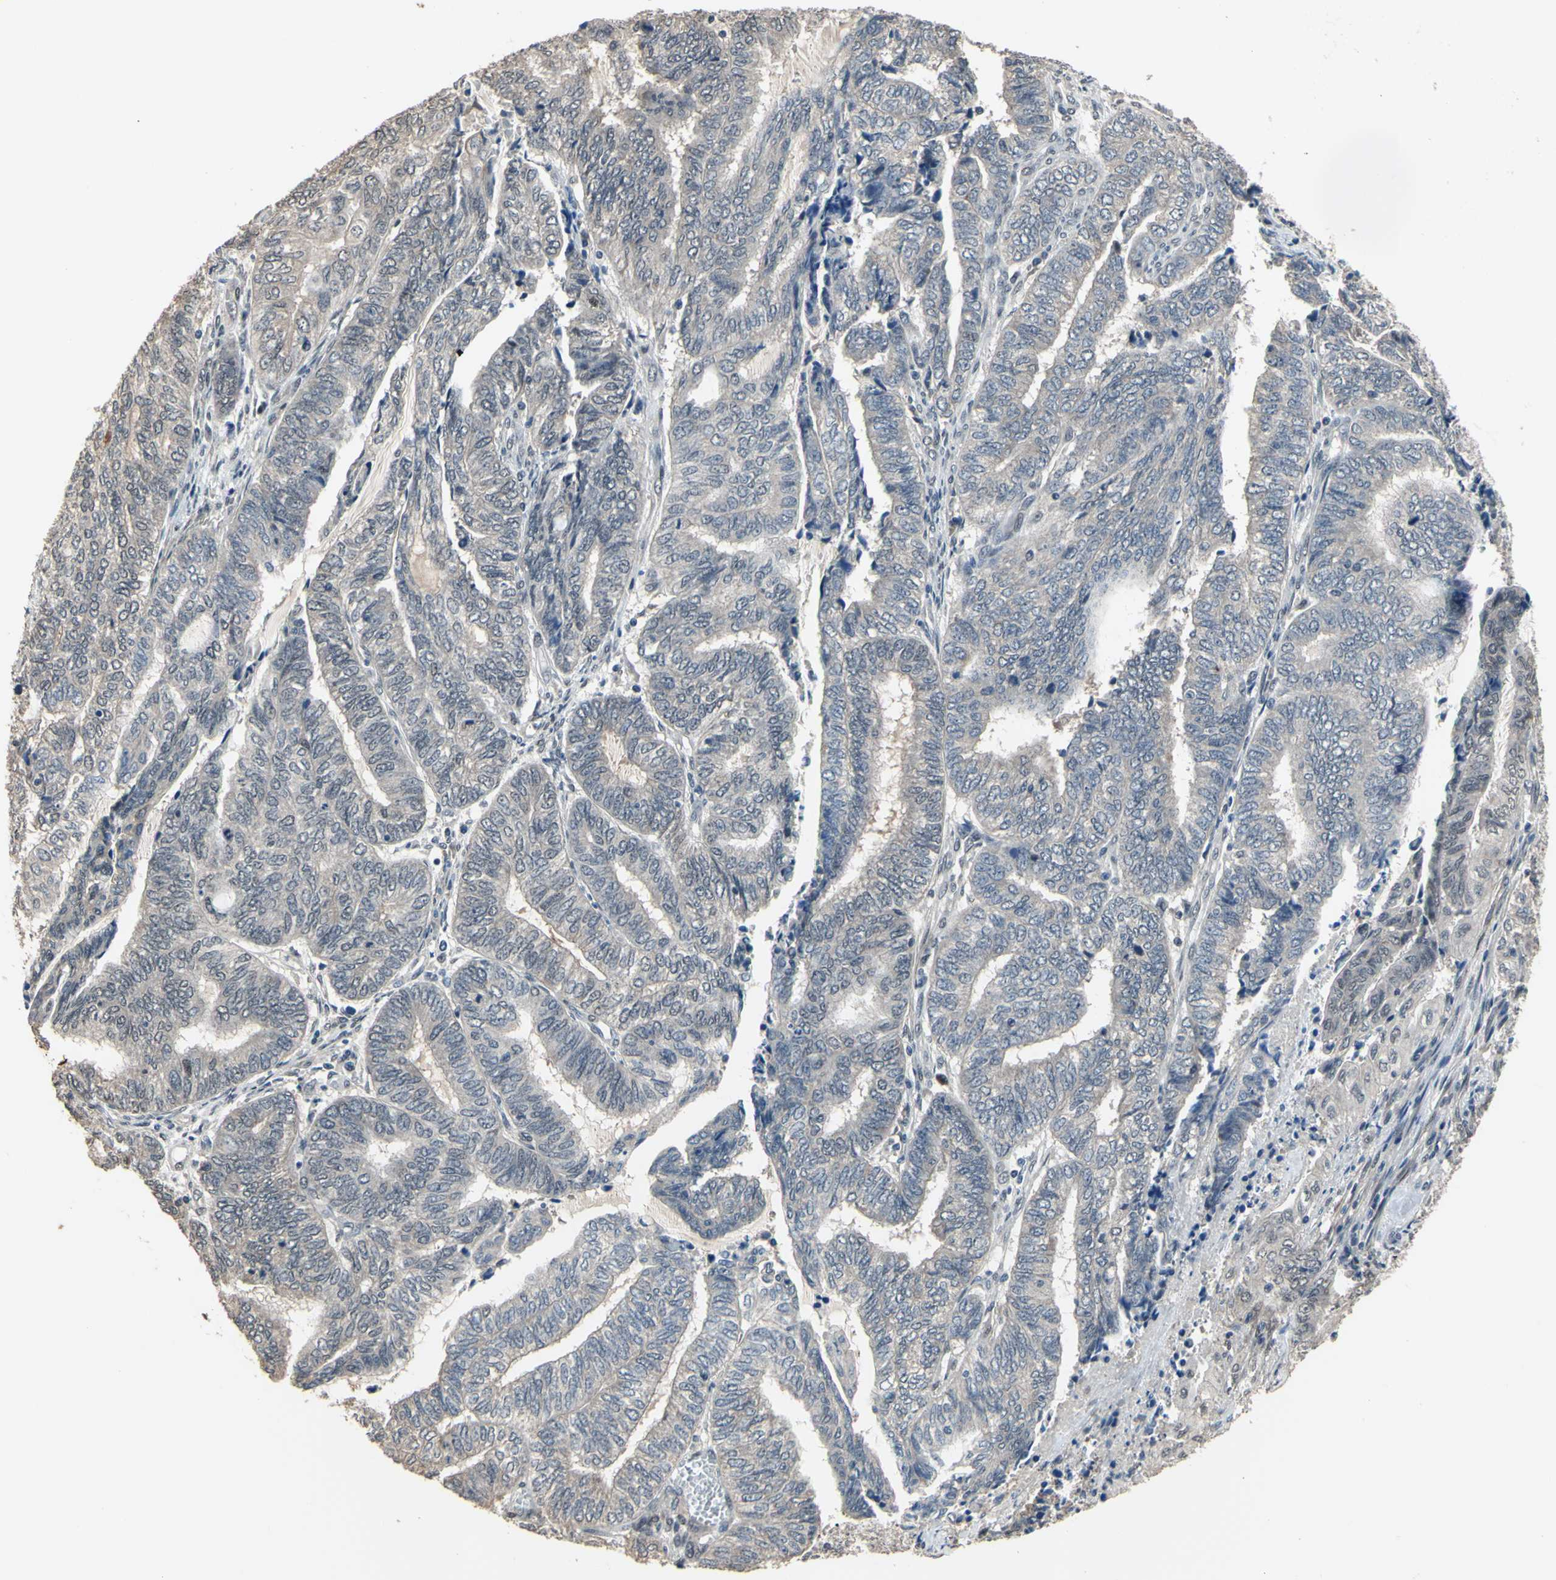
{"staining": {"intensity": "negative", "quantity": "none", "location": "none"}, "tissue": "endometrial cancer", "cell_type": "Tumor cells", "image_type": "cancer", "snomed": [{"axis": "morphology", "description": "Adenocarcinoma, NOS"}, {"axis": "topography", "description": "Uterus"}, {"axis": "topography", "description": "Endometrium"}], "caption": "A photomicrograph of human endometrial cancer is negative for staining in tumor cells. (DAB immunohistochemistry, high magnification).", "gene": "ZNF174", "patient": {"sex": "female", "age": 70}}